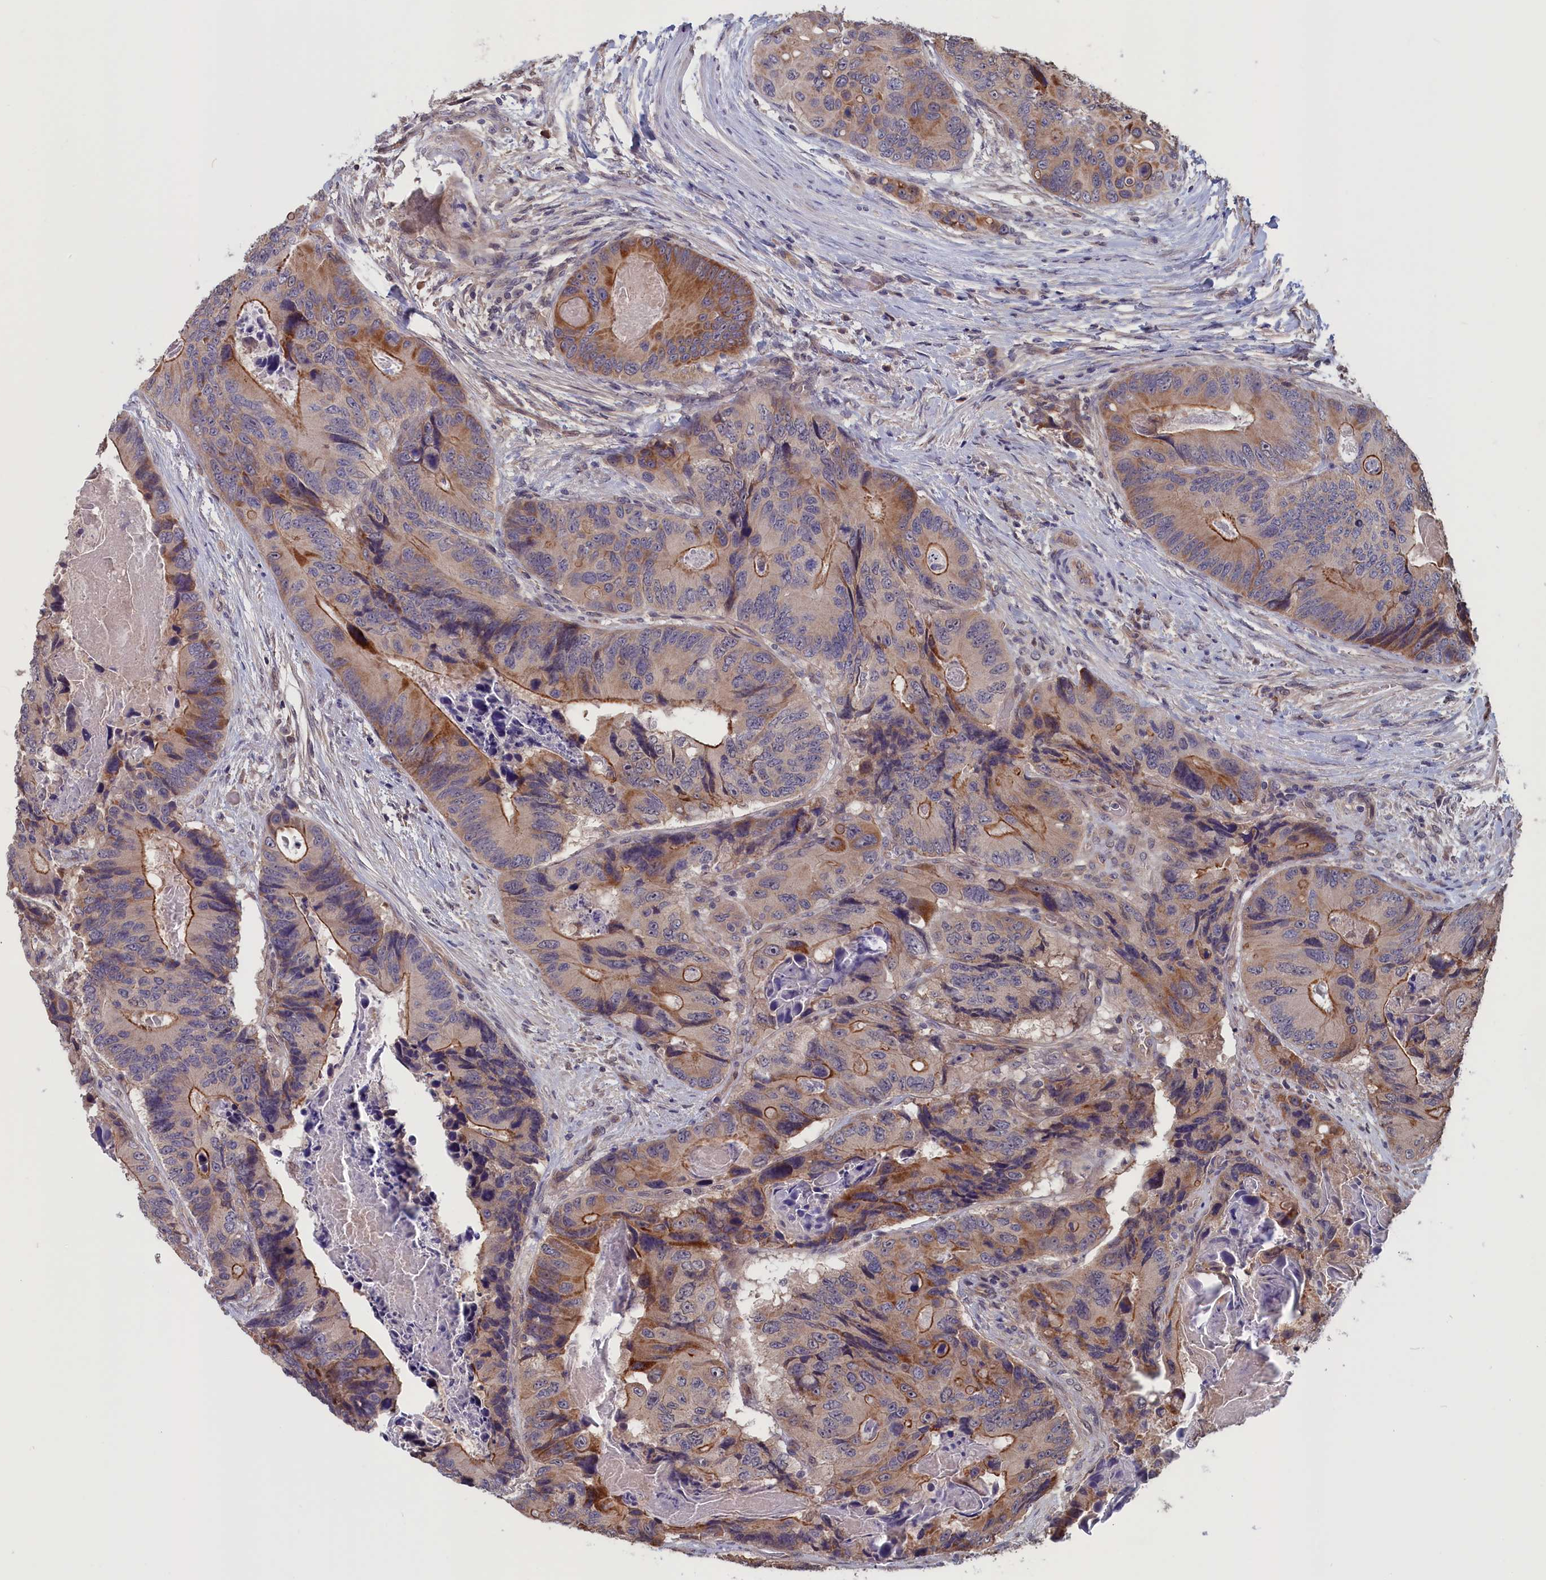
{"staining": {"intensity": "moderate", "quantity": "25%-75%", "location": "cytoplasmic/membranous"}, "tissue": "colorectal cancer", "cell_type": "Tumor cells", "image_type": "cancer", "snomed": [{"axis": "morphology", "description": "Adenocarcinoma, NOS"}, {"axis": "topography", "description": "Colon"}], "caption": "Immunohistochemical staining of human adenocarcinoma (colorectal) exhibits medium levels of moderate cytoplasmic/membranous protein expression in approximately 25%-75% of tumor cells. (IHC, brightfield microscopy, high magnification).", "gene": "PLP2", "patient": {"sex": "male", "age": 84}}